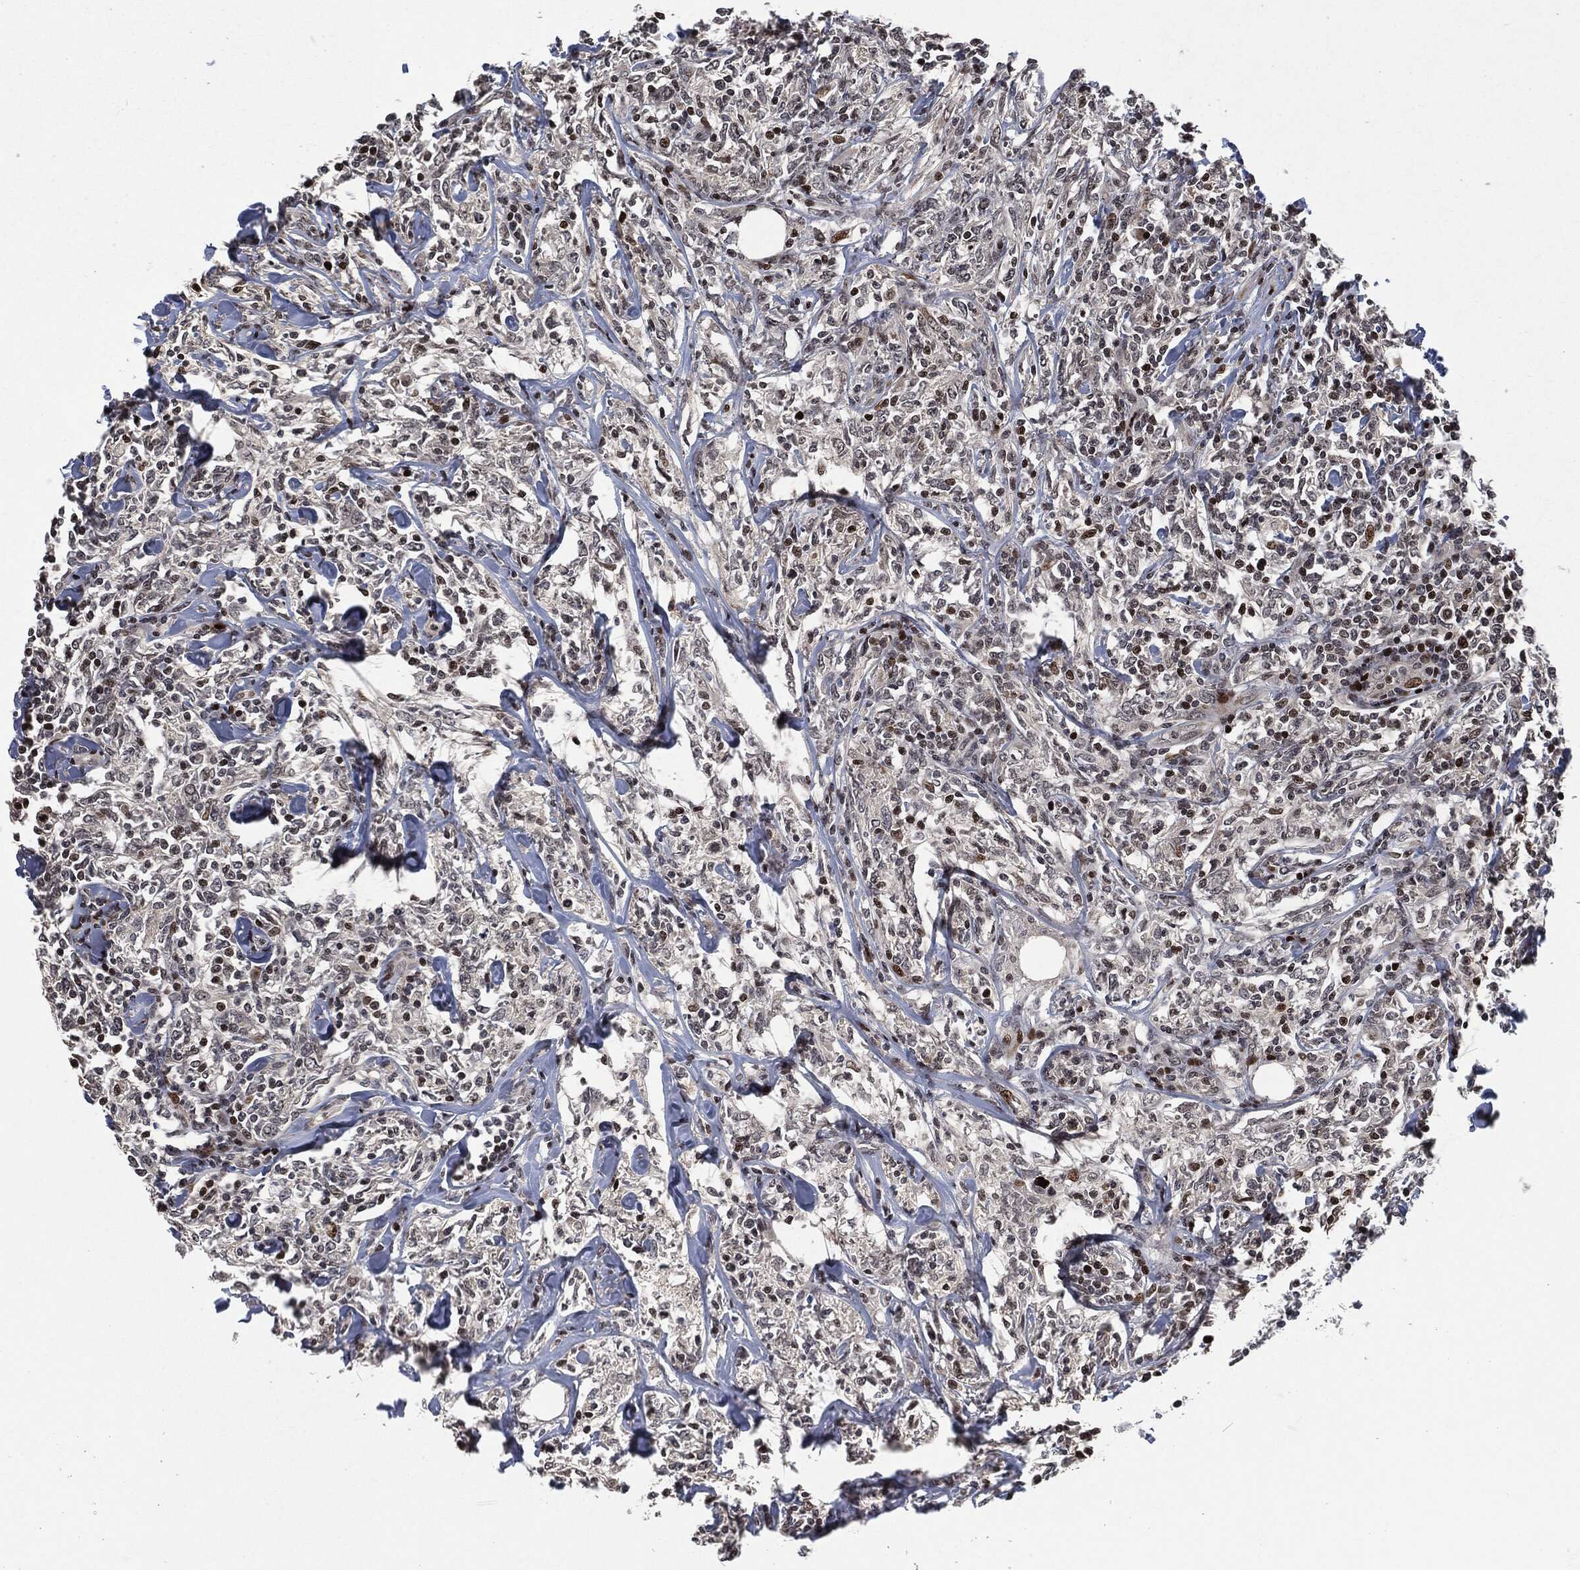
{"staining": {"intensity": "negative", "quantity": "none", "location": "none"}, "tissue": "lymphoma", "cell_type": "Tumor cells", "image_type": "cancer", "snomed": [{"axis": "morphology", "description": "Malignant lymphoma, non-Hodgkin's type, High grade"}, {"axis": "topography", "description": "Lymph node"}], "caption": "Tumor cells show no significant expression in lymphoma.", "gene": "EGFR", "patient": {"sex": "female", "age": 84}}